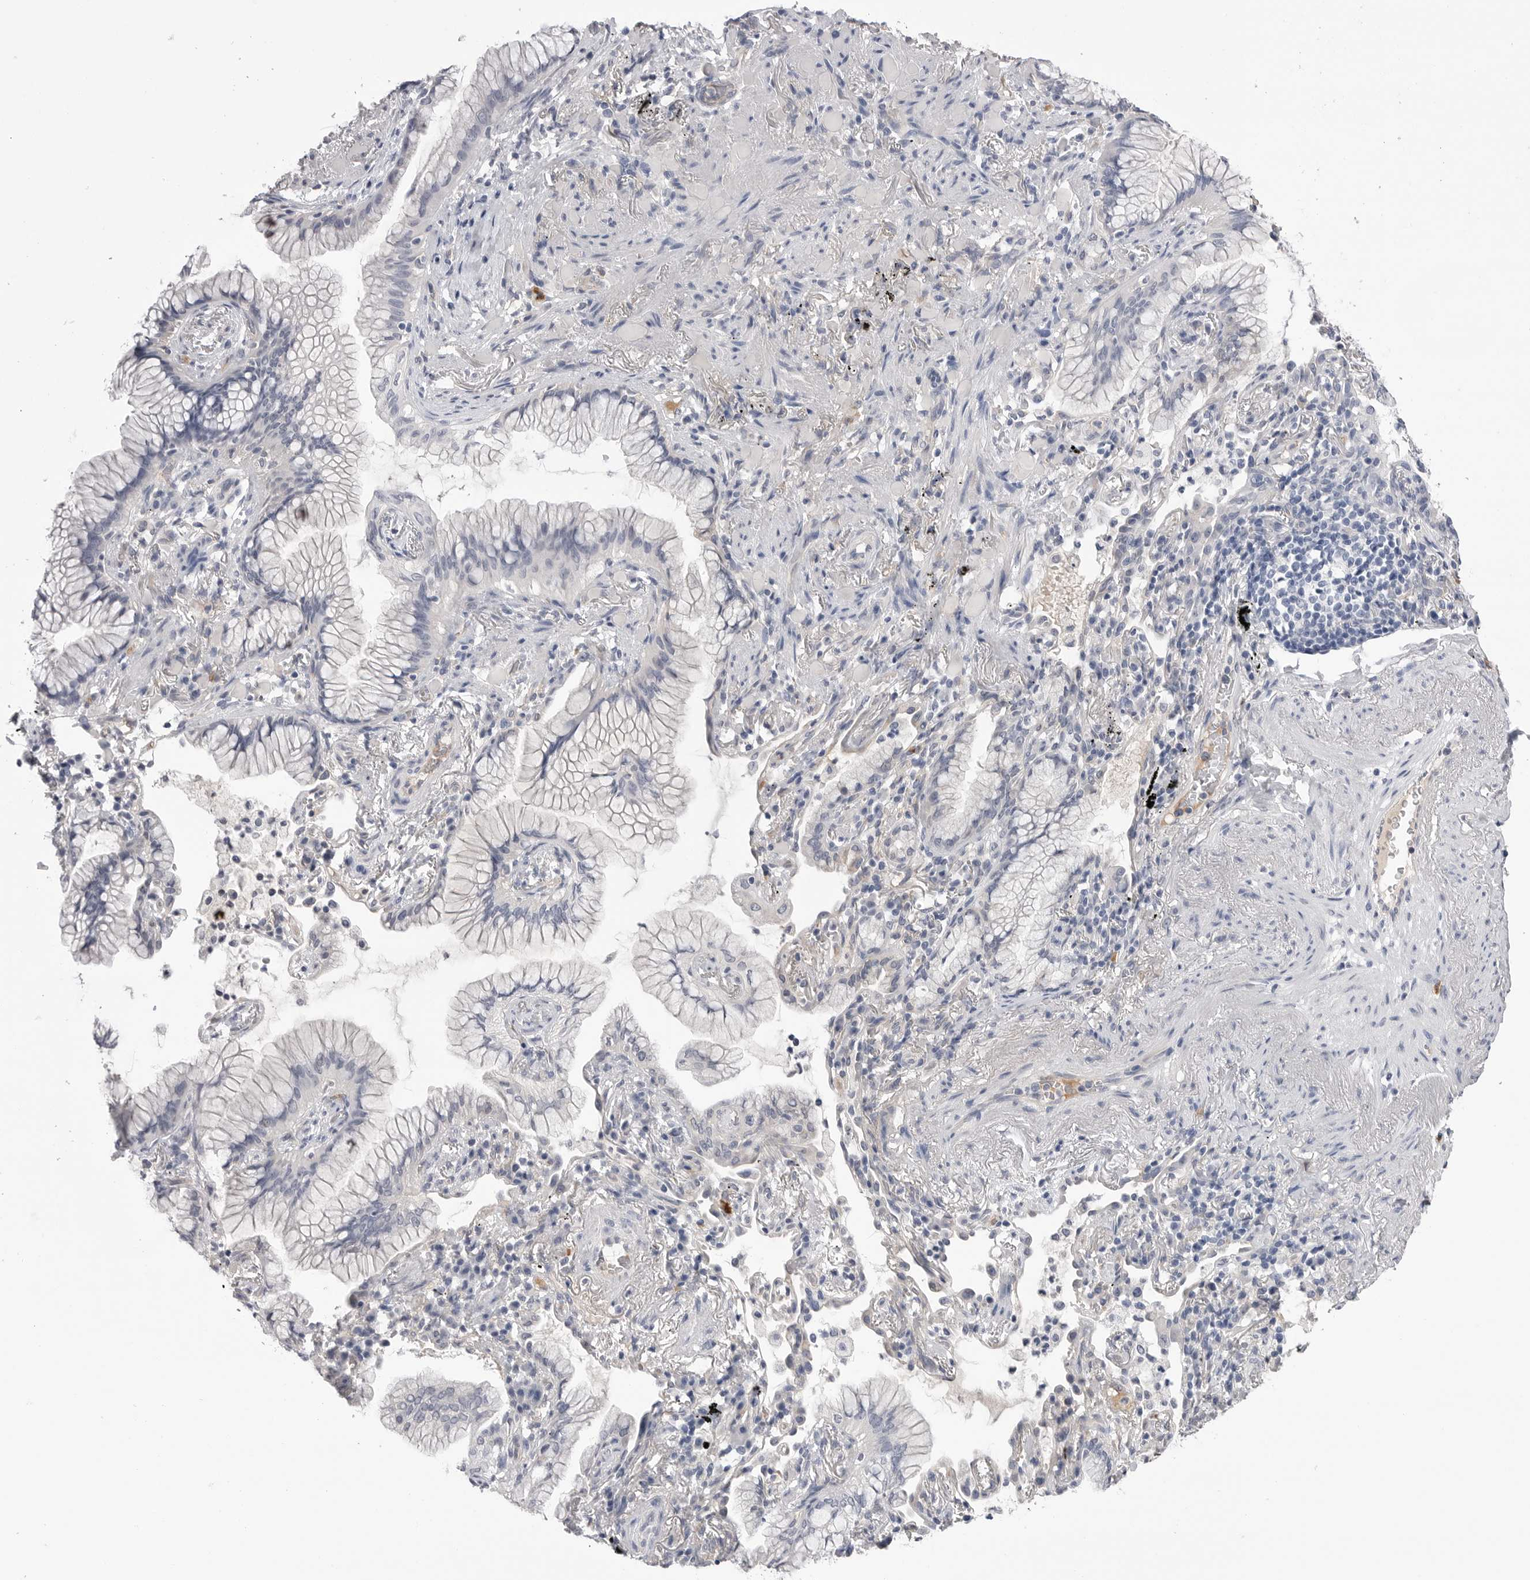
{"staining": {"intensity": "negative", "quantity": "none", "location": "none"}, "tissue": "lung cancer", "cell_type": "Tumor cells", "image_type": "cancer", "snomed": [{"axis": "morphology", "description": "Adenocarcinoma, NOS"}, {"axis": "topography", "description": "Lung"}], "caption": "DAB (3,3'-diaminobenzidine) immunohistochemical staining of lung cancer exhibits no significant expression in tumor cells.", "gene": "DLGAP3", "patient": {"sex": "female", "age": 70}}